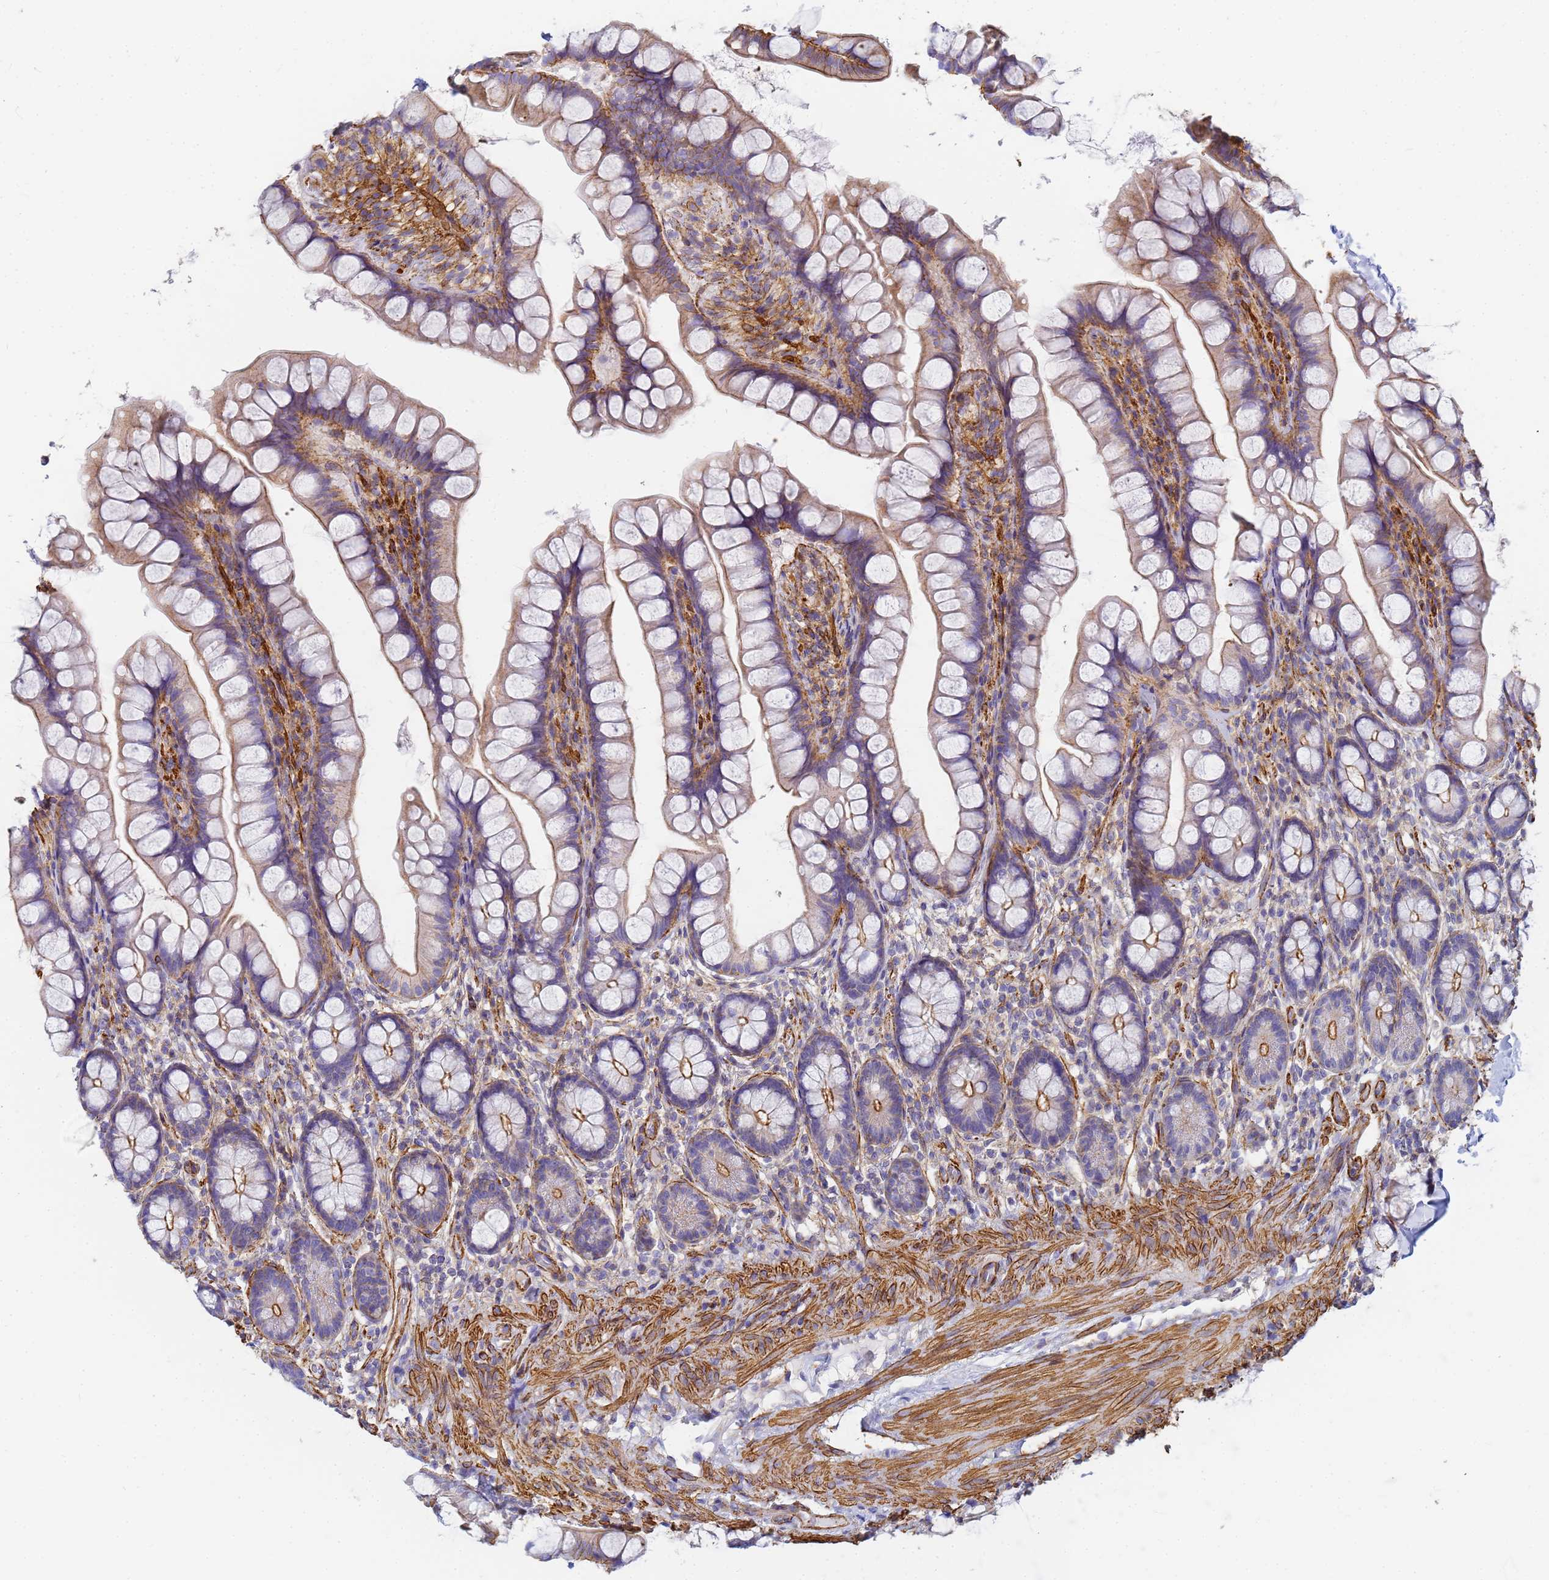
{"staining": {"intensity": "moderate", "quantity": "25%-75%", "location": "cytoplasmic/membranous"}, "tissue": "small intestine", "cell_type": "Glandular cells", "image_type": "normal", "snomed": [{"axis": "morphology", "description": "Normal tissue, NOS"}, {"axis": "topography", "description": "Small intestine"}], "caption": "Benign small intestine reveals moderate cytoplasmic/membranous staining in about 25%-75% of glandular cells, visualized by immunohistochemistry.", "gene": "TPM1", "patient": {"sex": "male", "age": 70}}